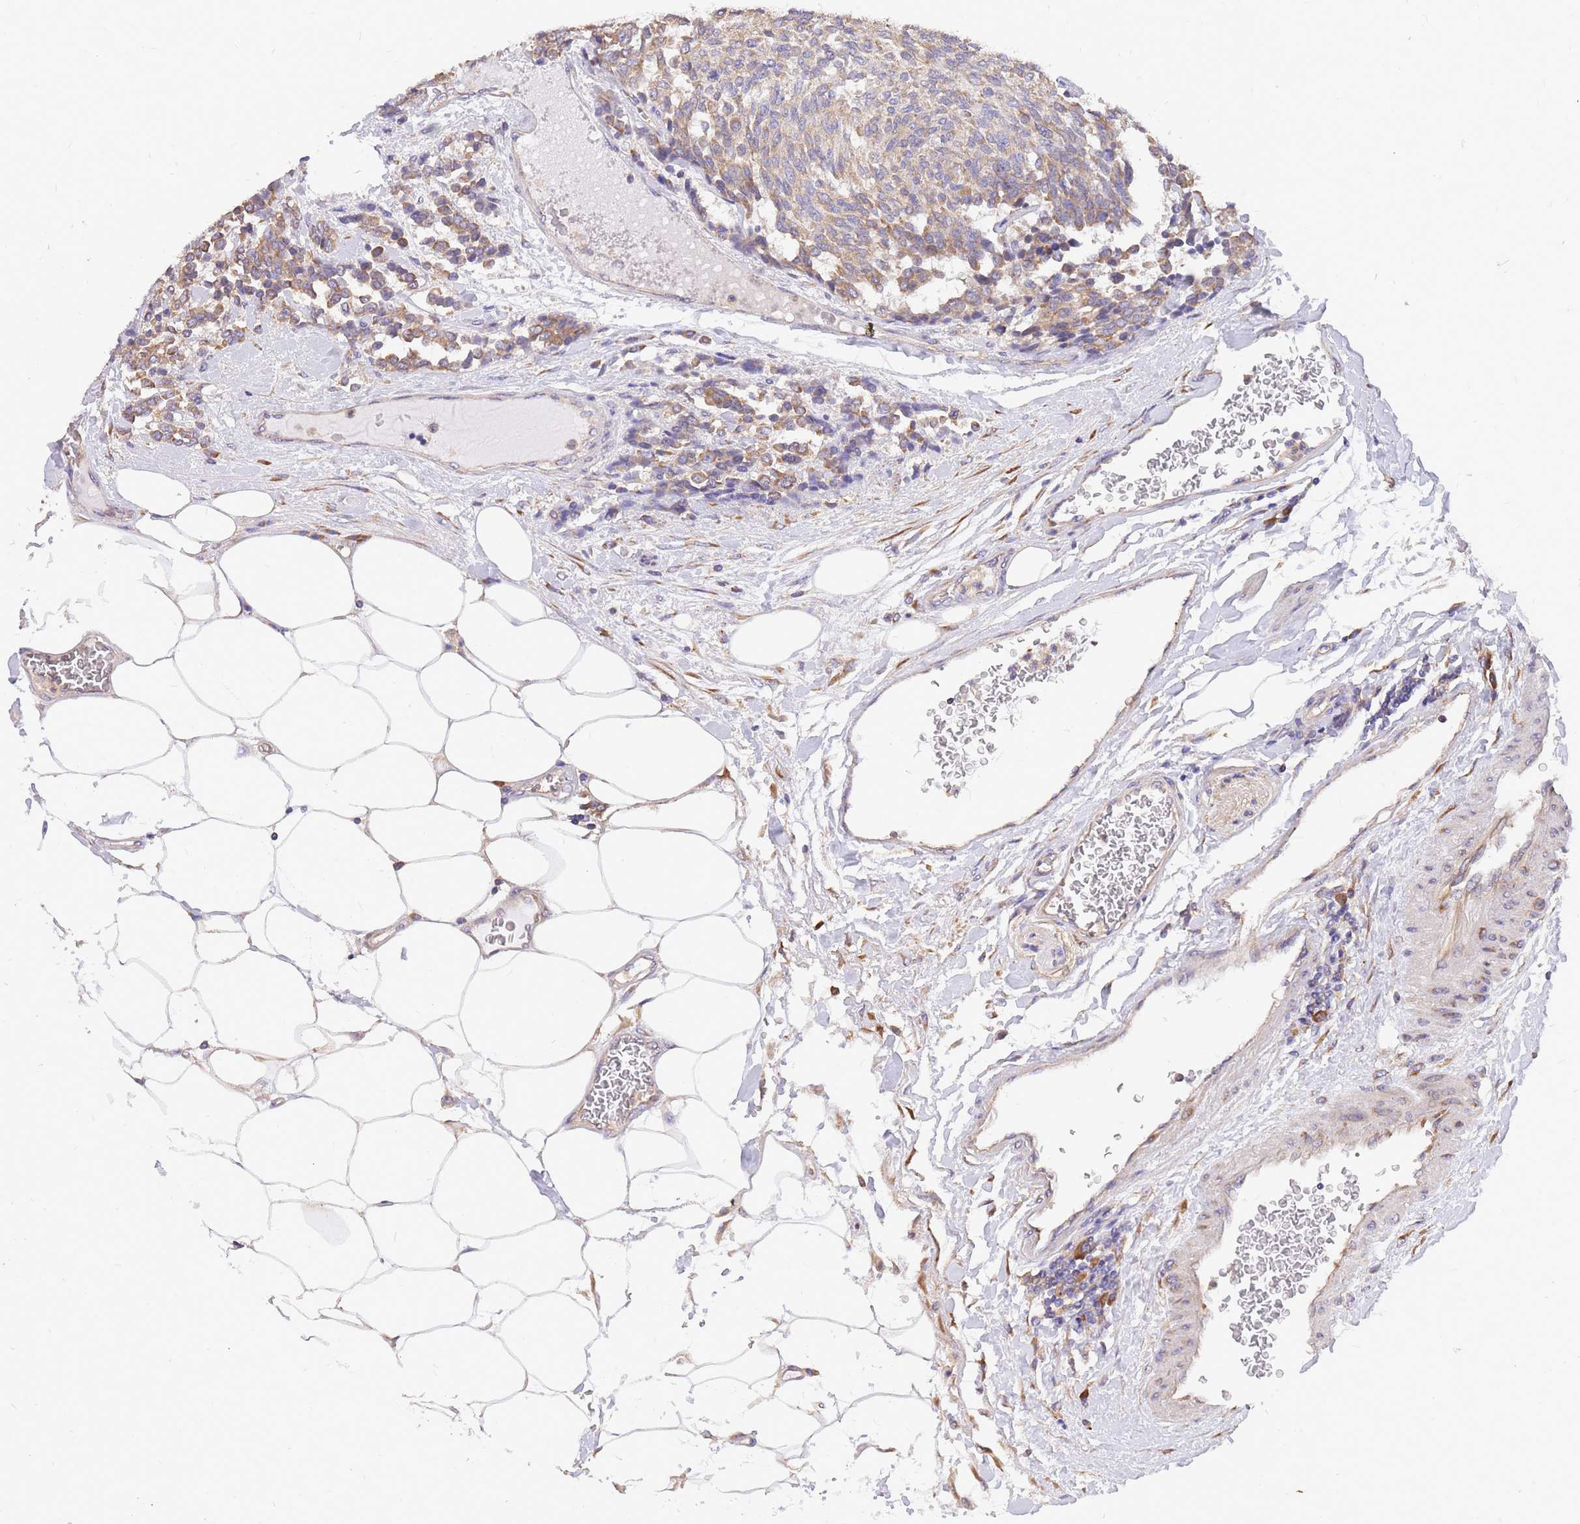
{"staining": {"intensity": "moderate", "quantity": "25%-75%", "location": "cytoplasmic/membranous"}, "tissue": "carcinoid", "cell_type": "Tumor cells", "image_type": "cancer", "snomed": [{"axis": "morphology", "description": "Carcinoid, malignant, NOS"}, {"axis": "topography", "description": "Pancreas"}], "caption": "Immunohistochemistry (IHC) of human malignant carcinoid displays medium levels of moderate cytoplasmic/membranous positivity in approximately 25%-75% of tumor cells.", "gene": "GBP7", "patient": {"sex": "female", "age": 54}}